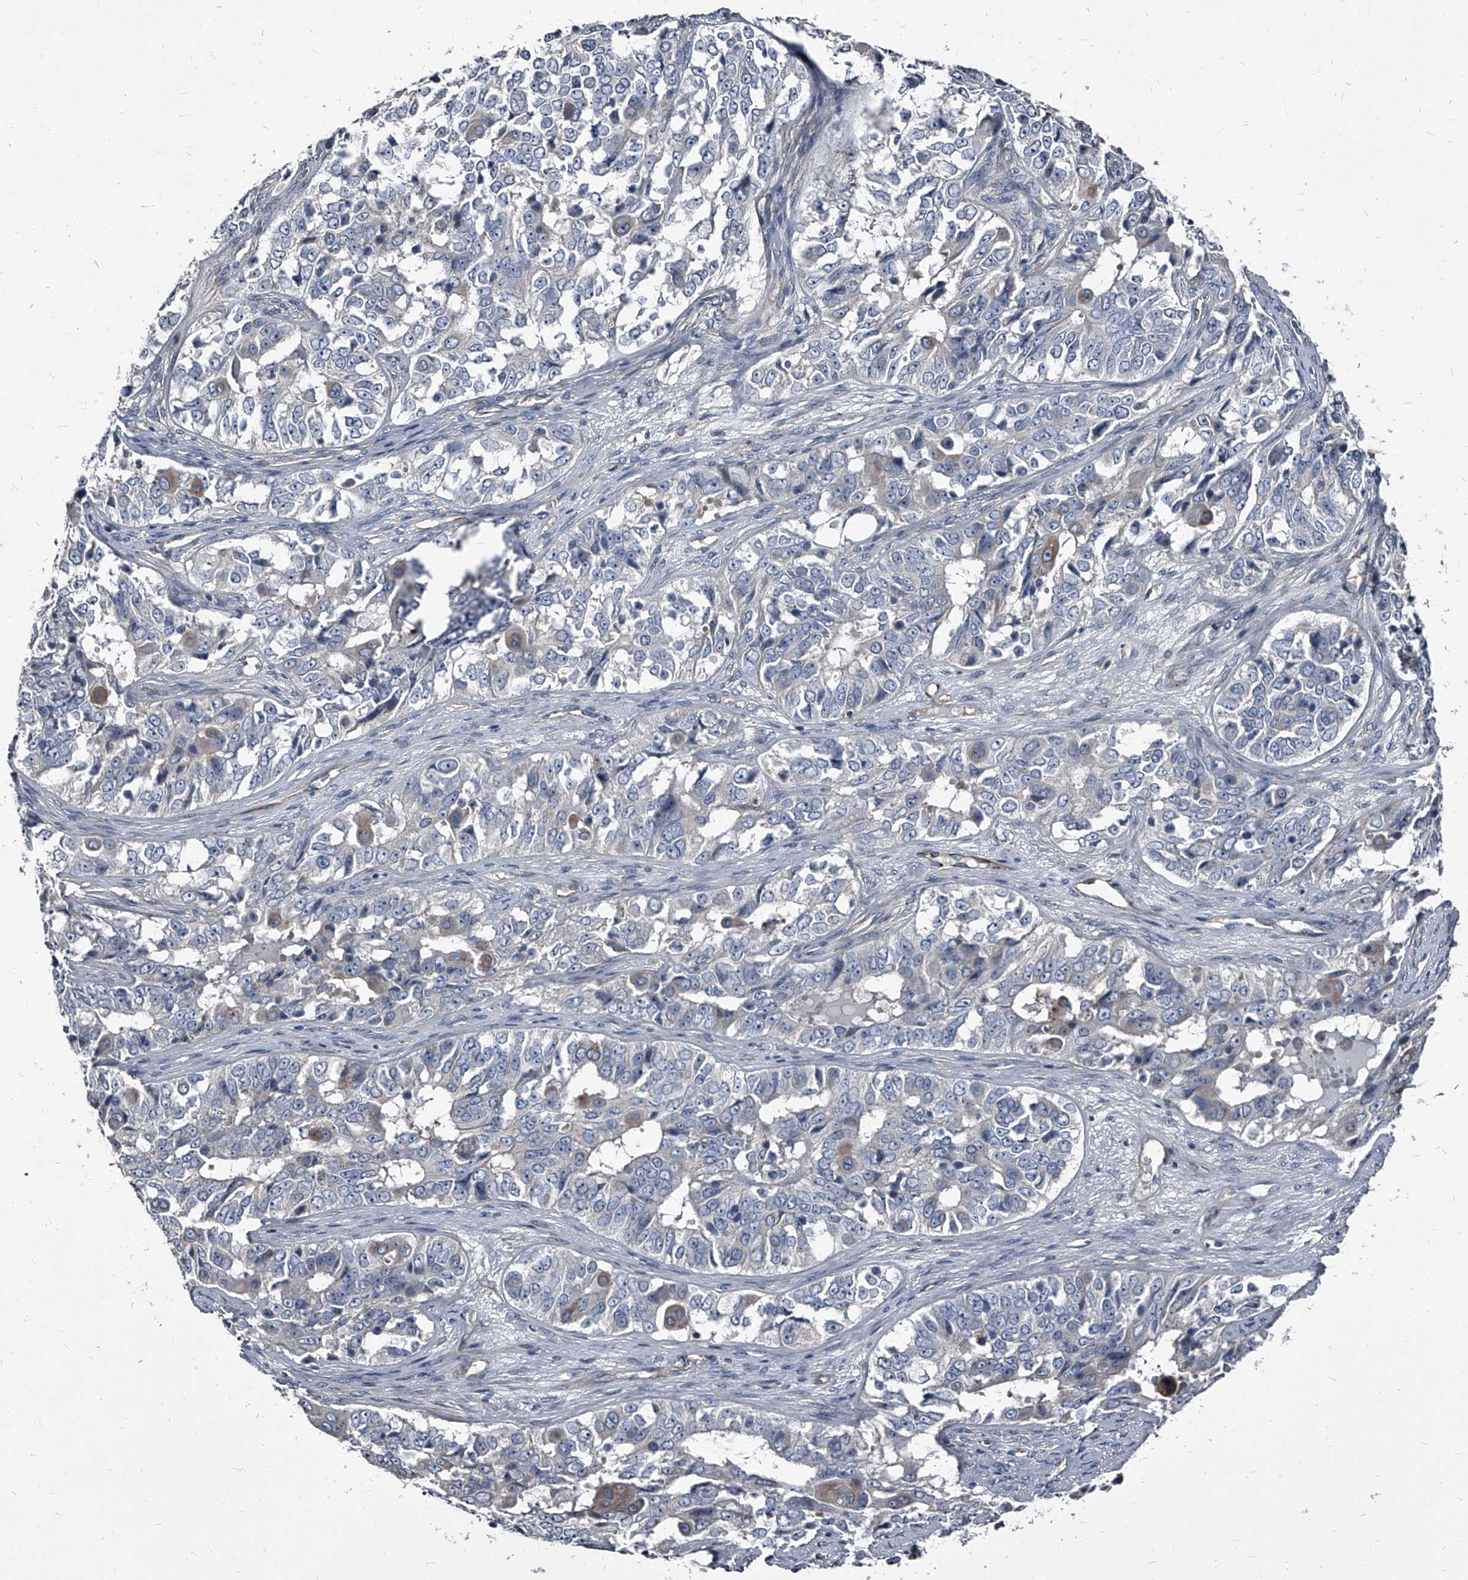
{"staining": {"intensity": "negative", "quantity": "none", "location": "none"}, "tissue": "ovarian cancer", "cell_type": "Tumor cells", "image_type": "cancer", "snomed": [{"axis": "morphology", "description": "Carcinoma, endometroid"}, {"axis": "topography", "description": "Ovary"}], "caption": "Immunohistochemistry (IHC) of human endometroid carcinoma (ovarian) demonstrates no expression in tumor cells.", "gene": "PGLYRP3", "patient": {"sex": "female", "age": 51}}